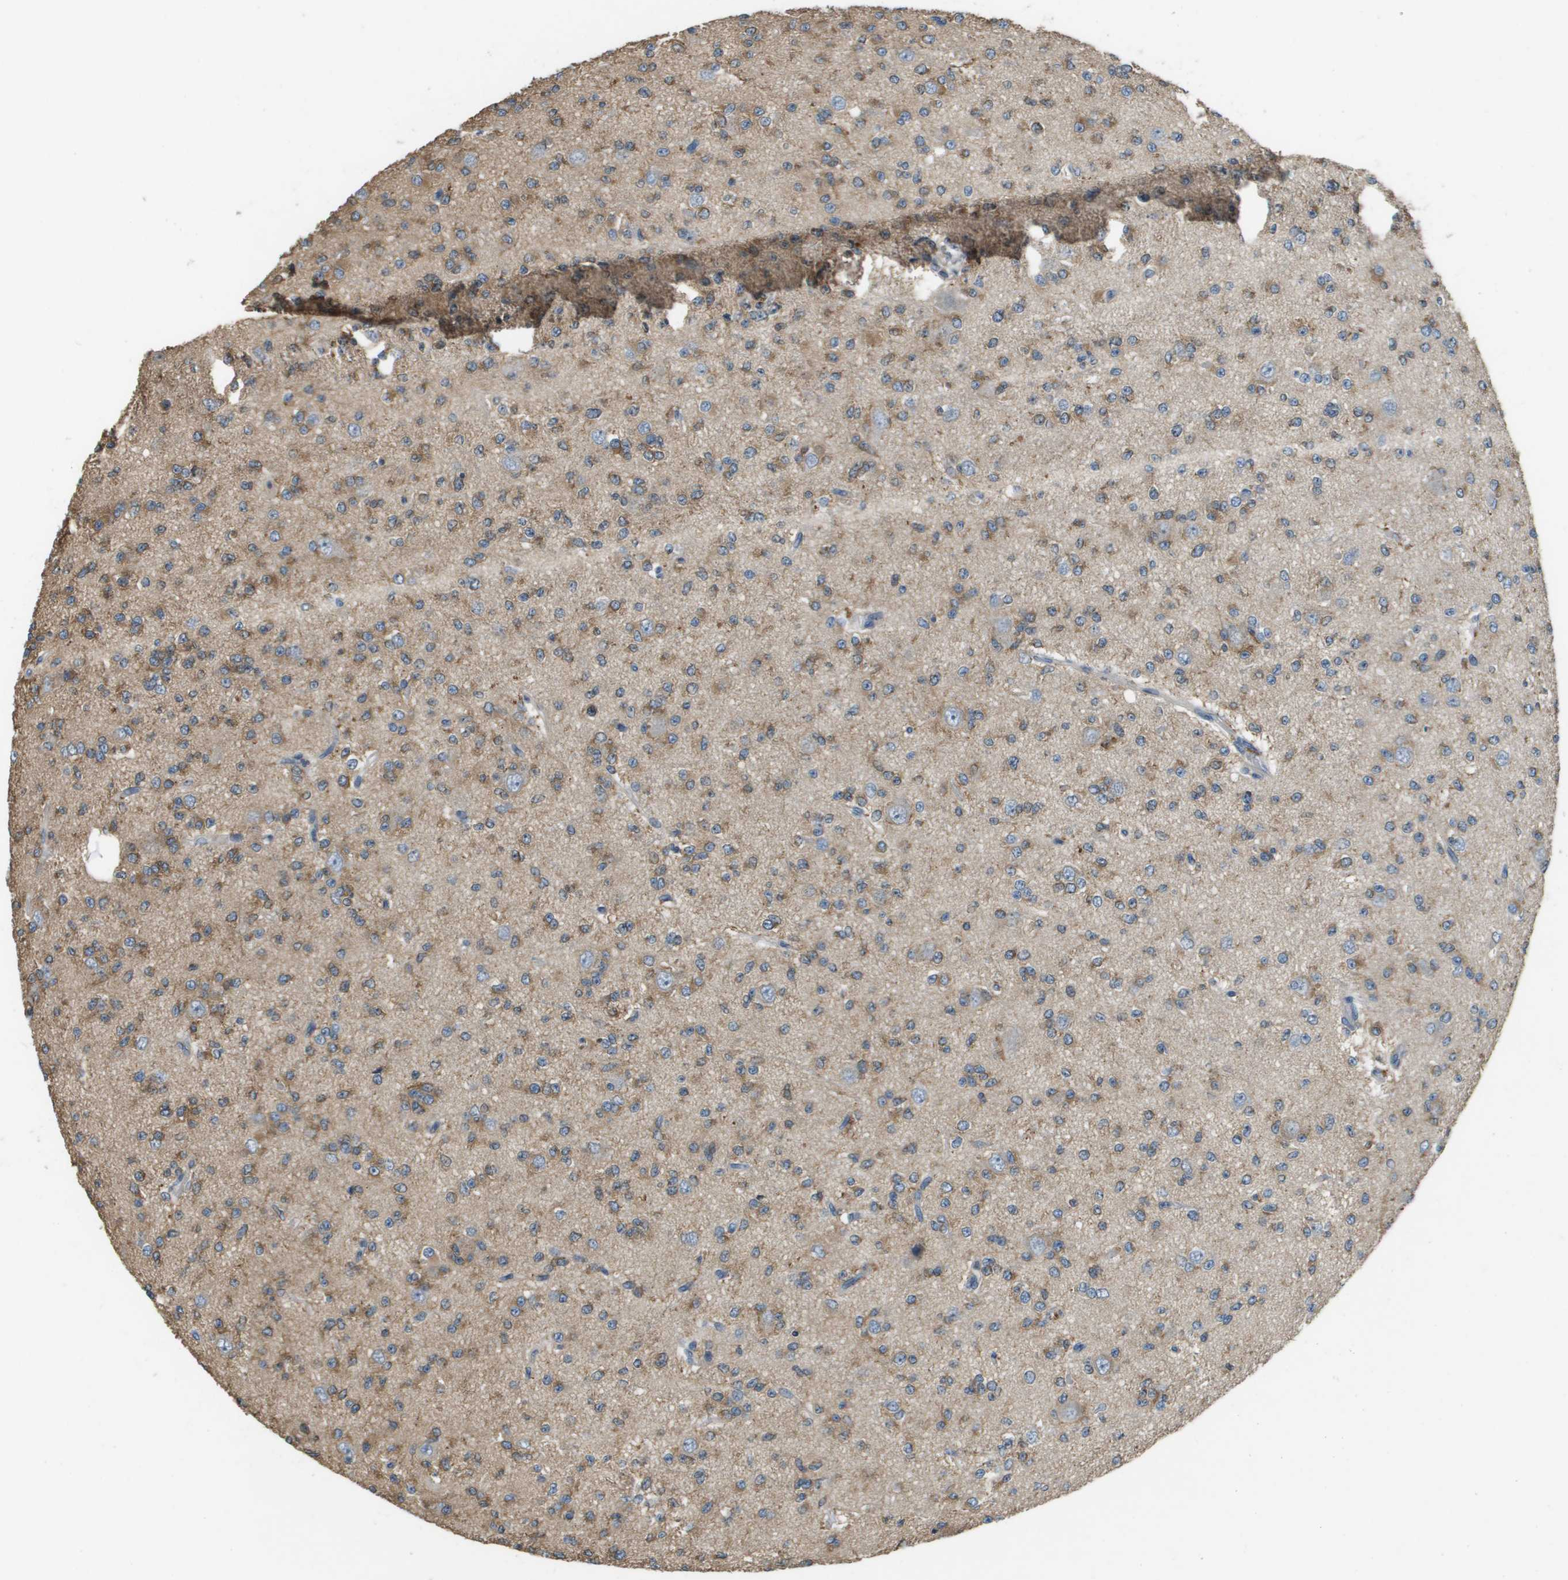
{"staining": {"intensity": "weak", "quantity": "25%-75%", "location": "cytoplasmic/membranous"}, "tissue": "glioma", "cell_type": "Tumor cells", "image_type": "cancer", "snomed": [{"axis": "morphology", "description": "Glioma, malignant, Low grade"}, {"axis": "topography", "description": "Brain"}], "caption": "Tumor cells show weak cytoplasmic/membranous staining in approximately 25%-75% of cells in malignant glioma (low-grade). The staining was performed using DAB to visualize the protein expression in brown, while the nuclei were stained in blue with hematoxylin (Magnification: 20x).", "gene": "SAMSN1", "patient": {"sex": "male", "age": 38}}